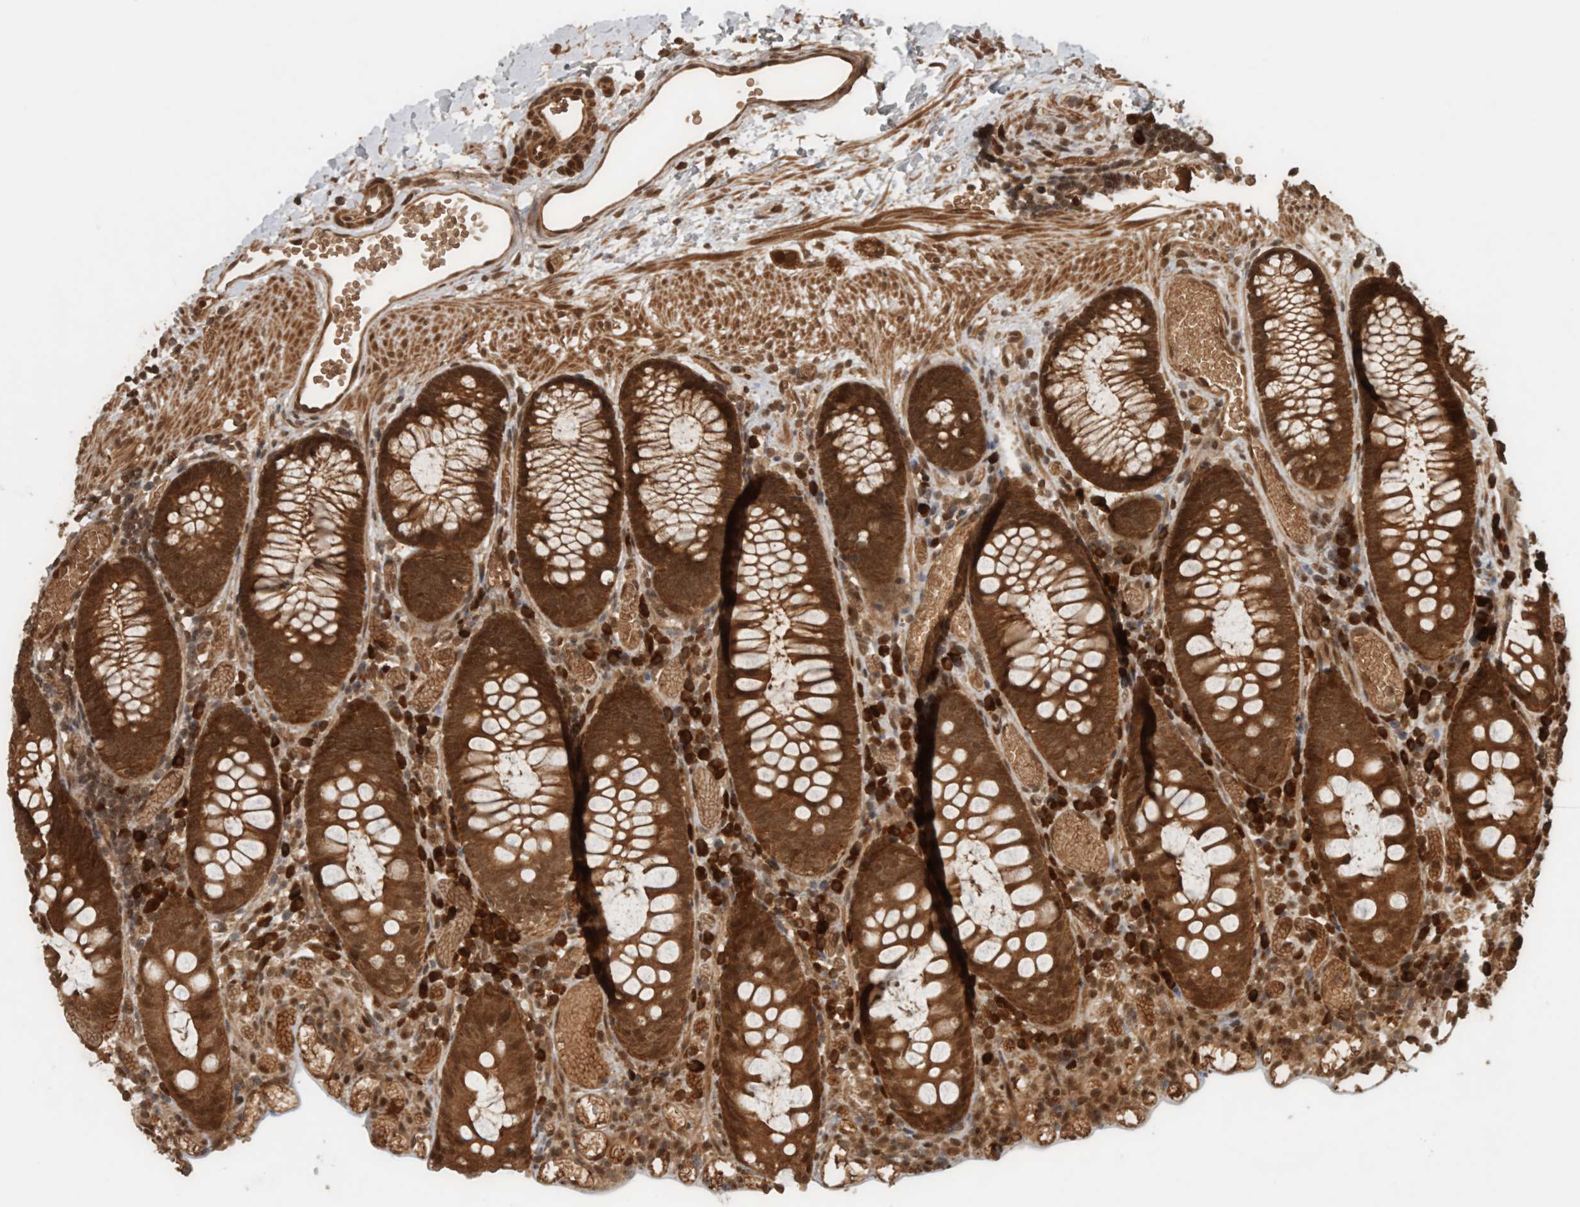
{"staining": {"intensity": "strong", "quantity": ">75%", "location": "cytoplasmic/membranous,nuclear"}, "tissue": "colon", "cell_type": "Endothelial cells", "image_type": "normal", "snomed": [{"axis": "morphology", "description": "Normal tissue, NOS"}, {"axis": "topography", "description": "Colon"}], "caption": "Human colon stained with a brown dye exhibits strong cytoplasmic/membranous,nuclear positive expression in about >75% of endothelial cells.", "gene": "CNTROB", "patient": {"sex": "male", "age": 14}}